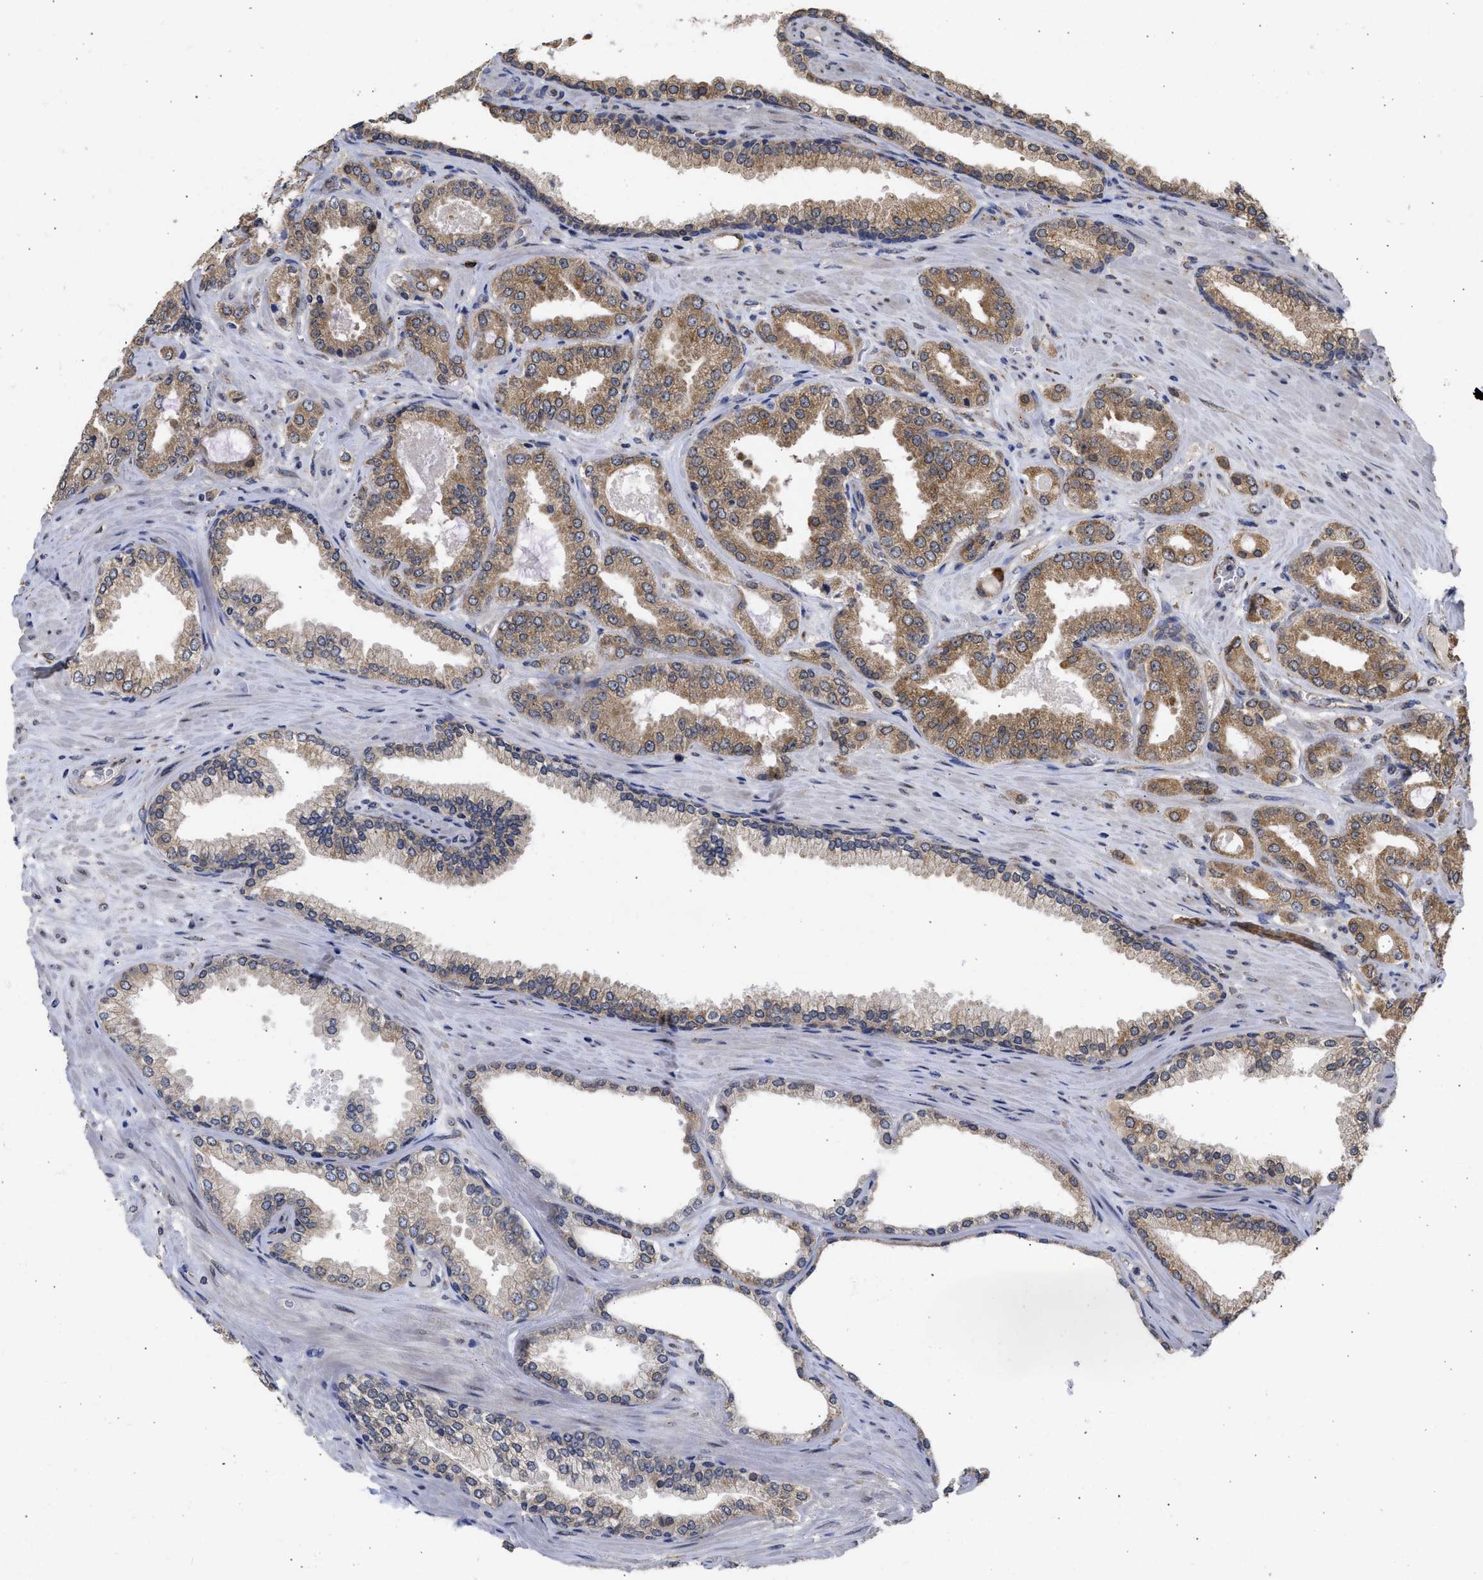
{"staining": {"intensity": "moderate", "quantity": ">75%", "location": "cytoplasmic/membranous"}, "tissue": "prostate cancer", "cell_type": "Tumor cells", "image_type": "cancer", "snomed": [{"axis": "morphology", "description": "Adenocarcinoma, High grade"}, {"axis": "topography", "description": "Prostate"}], "caption": "Protein staining of adenocarcinoma (high-grade) (prostate) tissue displays moderate cytoplasmic/membranous expression in approximately >75% of tumor cells.", "gene": "DNAJC1", "patient": {"sex": "male", "age": 71}}